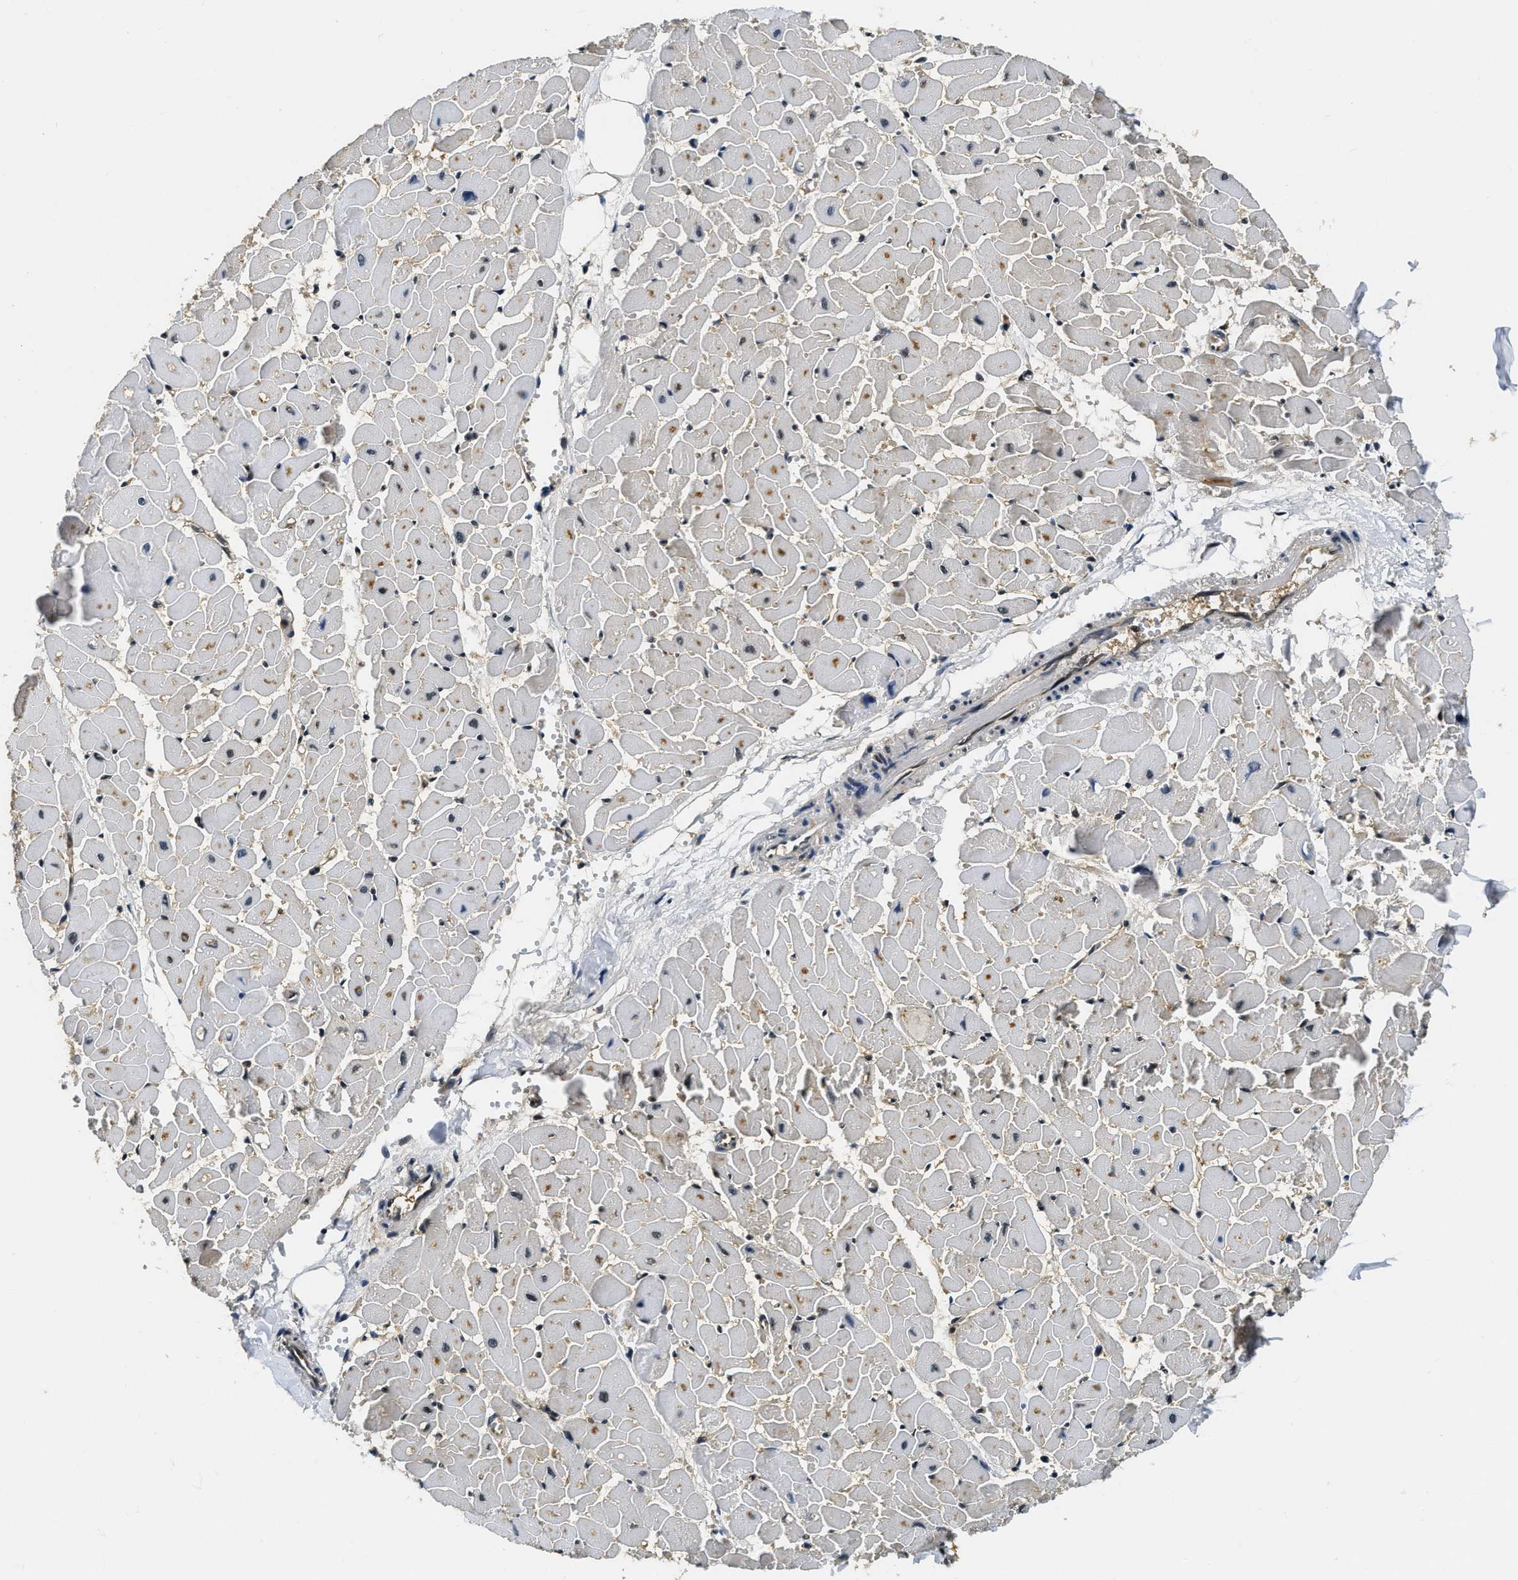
{"staining": {"intensity": "moderate", "quantity": "25%-75%", "location": "cytoplasmic/membranous,nuclear"}, "tissue": "heart muscle", "cell_type": "Cardiomyocytes", "image_type": "normal", "snomed": [{"axis": "morphology", "description": "Normal tissue, NOS"}, {"axis": "topography", "description": "Heart"}], "caption": "This histopathology image reveals immunohistochemistry (IHC) staining of unremarkable human heart muscle, with medium moderate cytoplasmic/membranous,nuclear positivity in approximately 25%-75% of cardiomyocytes.", "gene": "ADSL", "patient": {"sex": "female", "age": 19}}